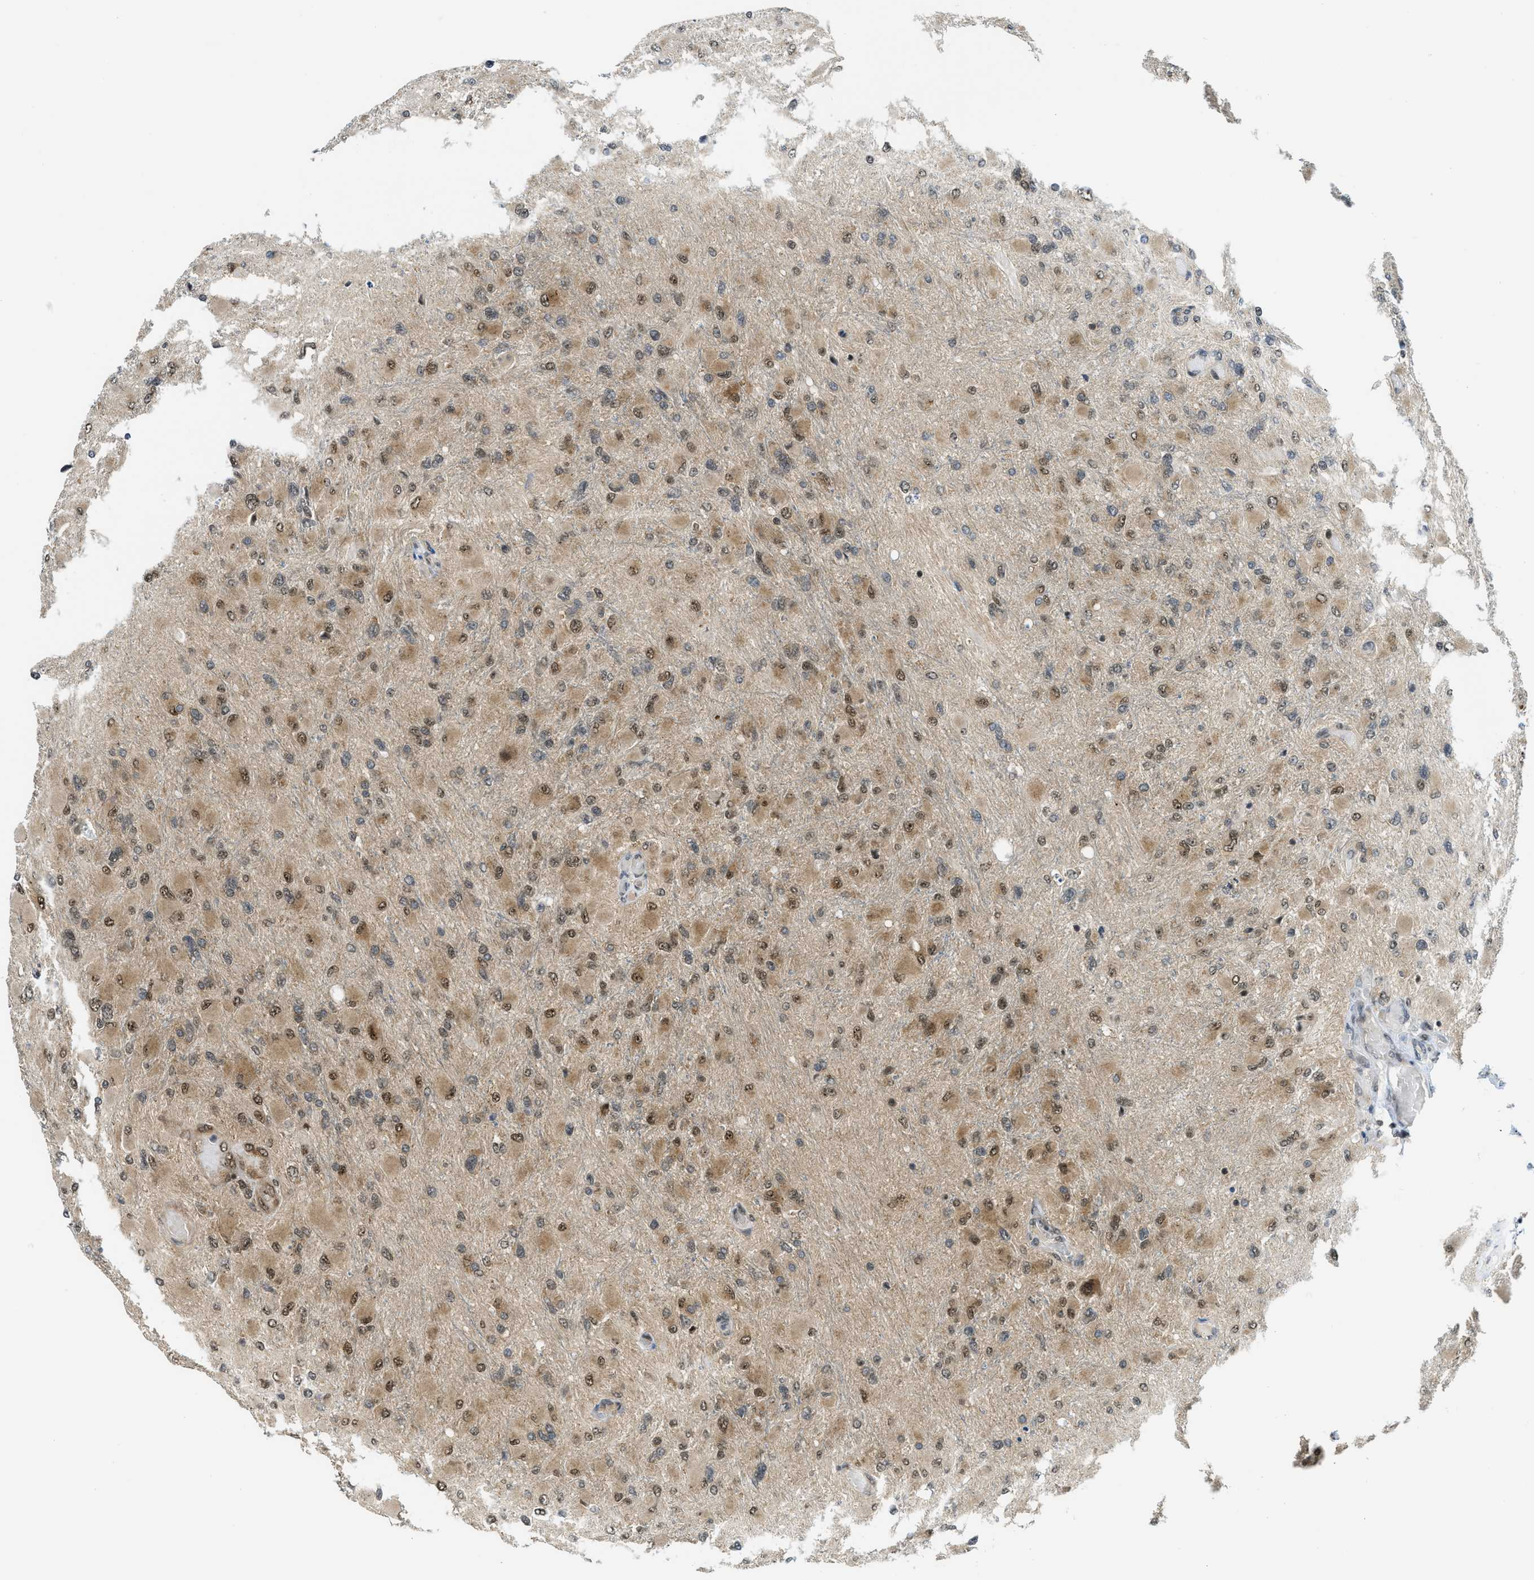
{"staining": {"intensity": "moderate", "quantity": "25%-75%", "location": "cytoplasmic/membranous,nuclear"}, "tissue": "glioma", "cell_type": "Tumor cells", "image_type": "cancer", "snomed": [{"axis": "morphology", "description": "Glioma, malignant, High grade"}, {"axis": "topography", "description": "Cerebral cortex"}], "caption": "About 25%-75% of tumor cells in human glioma demonstrate moderate cytoplasmic/membranous and nuclear protein staining as visualized by brown immunohistochemical staining.", "gene": "TACC1", "patient": {"sex": "female", "age": 36}}